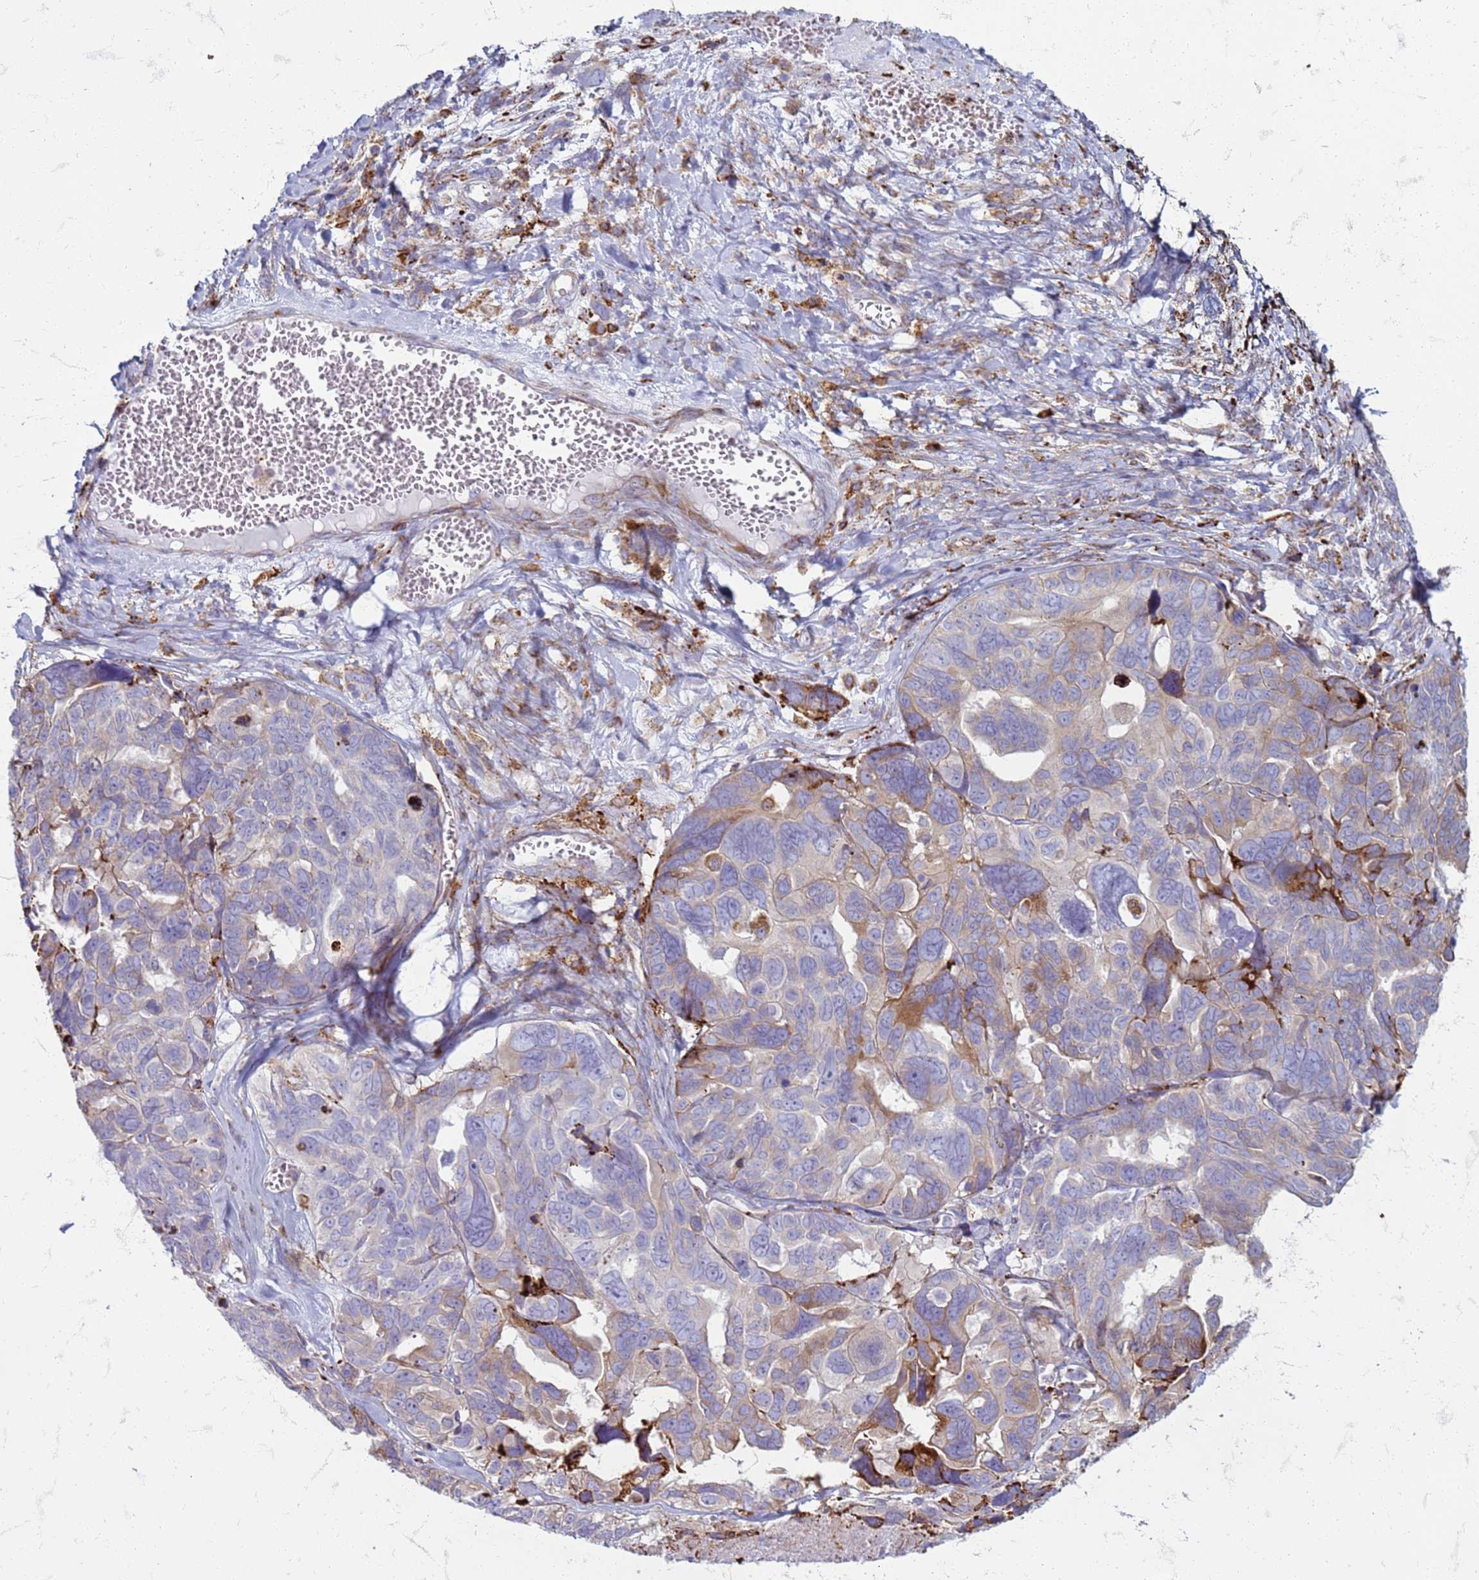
{"staining": {"intensity": "moderate", "quantity": "<25%", "location": "cytoplasmic/membranous"}, "tissue": "ovarian cancer", "cell_type": "Tumor cells", "image_type": "cancer", "snomed": [{"axis": "morphology", "description": "Cystadenocarcinoma, serous, NOS"}, {"axis": "topography", "description": "Ovary"}], "caption": "Ovarian serous cystadenocarcinoma tissue shows moderate cytoplasmic/membranous expression in about <25% of tumor cells", "gene": "PDK3", "patient": {"sex": "female", "age": 79}}